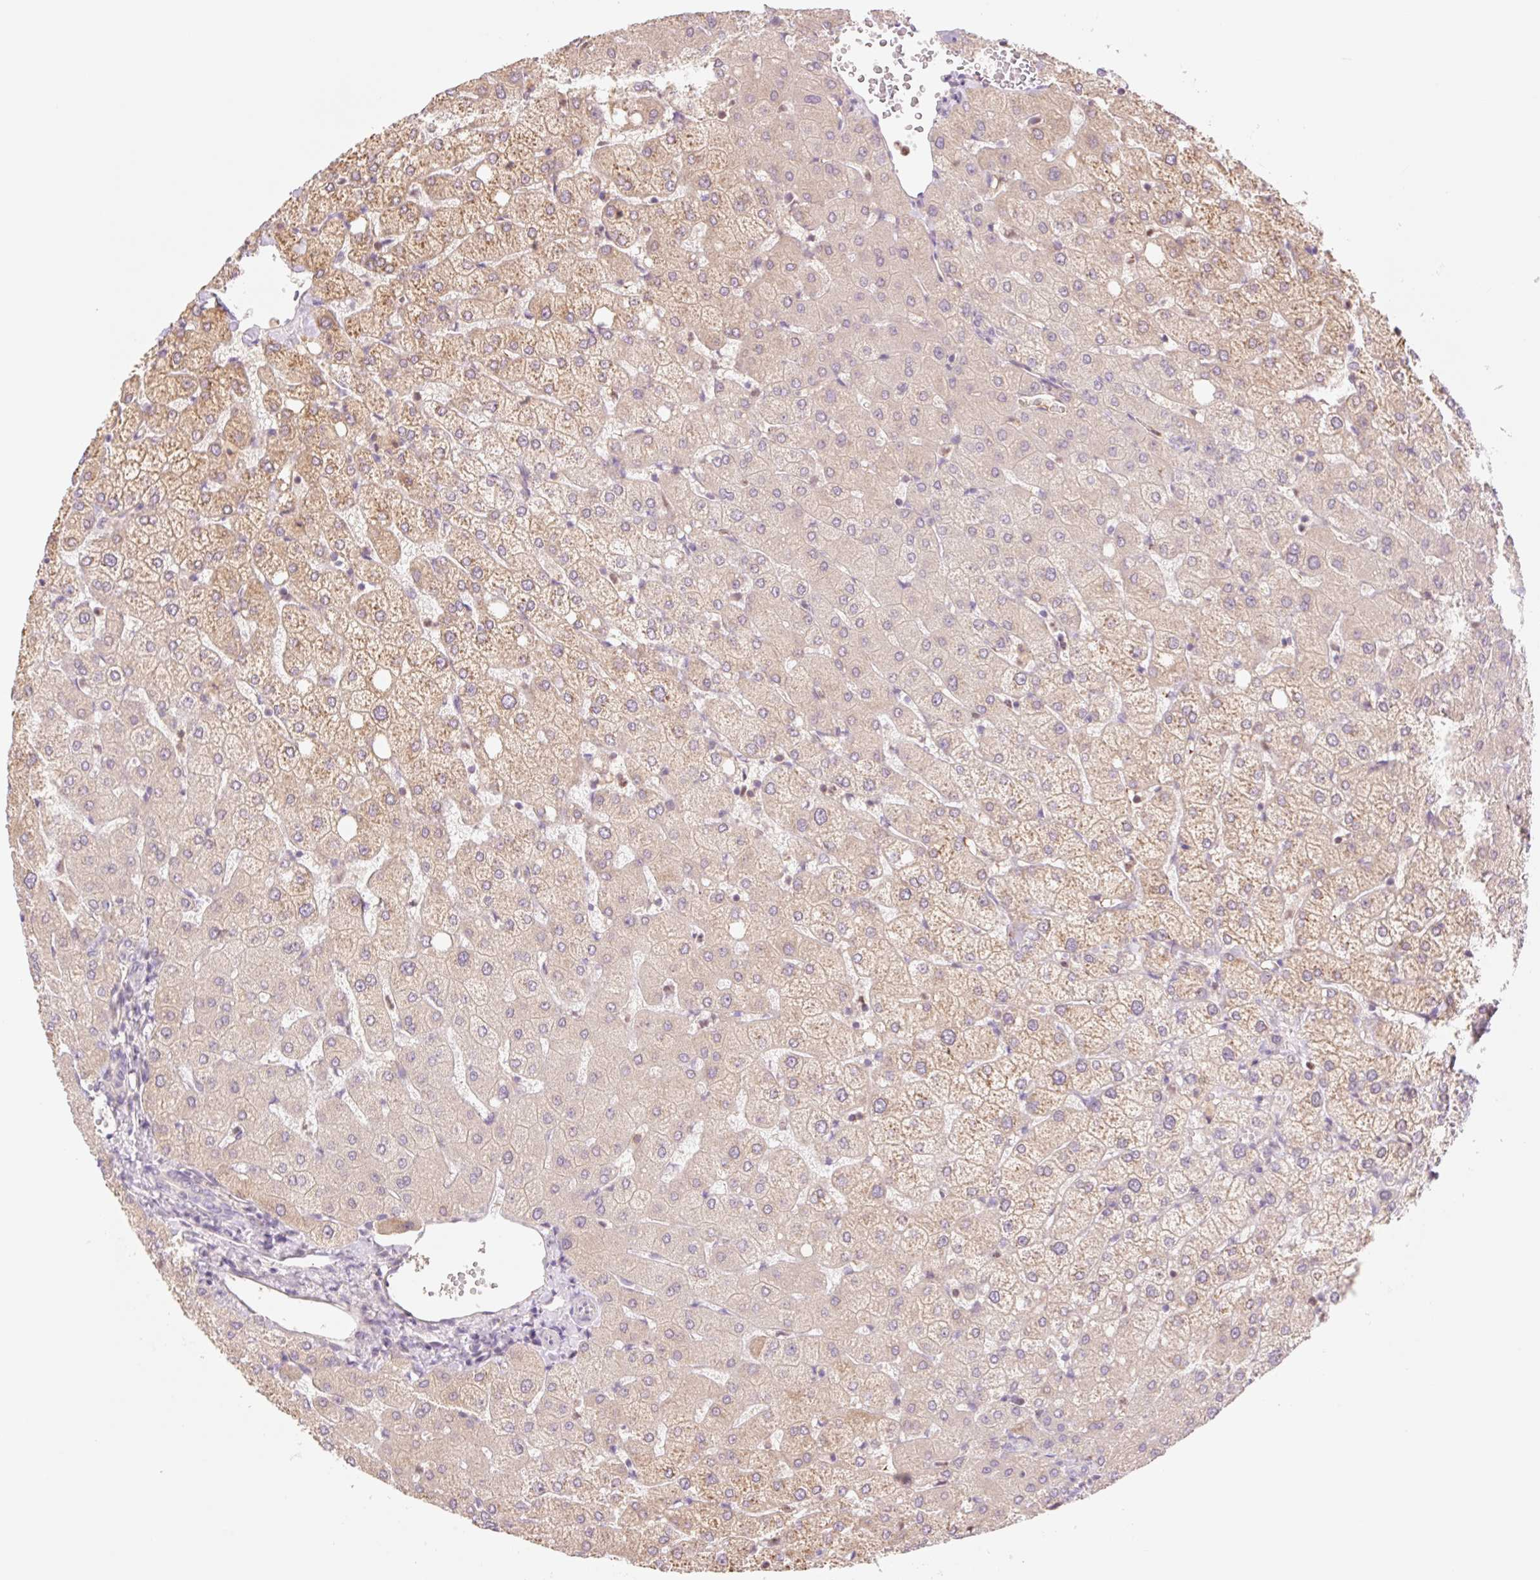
{"staining": {"intensity": "negative", "quantity": "none", "location": "none"}, "tissue": "liver", "cell_type": "Cholangiocytes", "image_type": "normal", "snomed": [{"axis": "morphology", "description": "Normal tissue, NOS"}, {"axis": "topography", "description": "Liver"}], "caption": "Immunohistochemical staining of normal liver reveals no significant positivity in cholangiocytes. (Brightfield microscopy of DAB (3,3'-diaminobenzidine) immunohistochemistry at high magnification).", "gene": "HEBP1", "patient": {"sex": "female", "age": 54}}